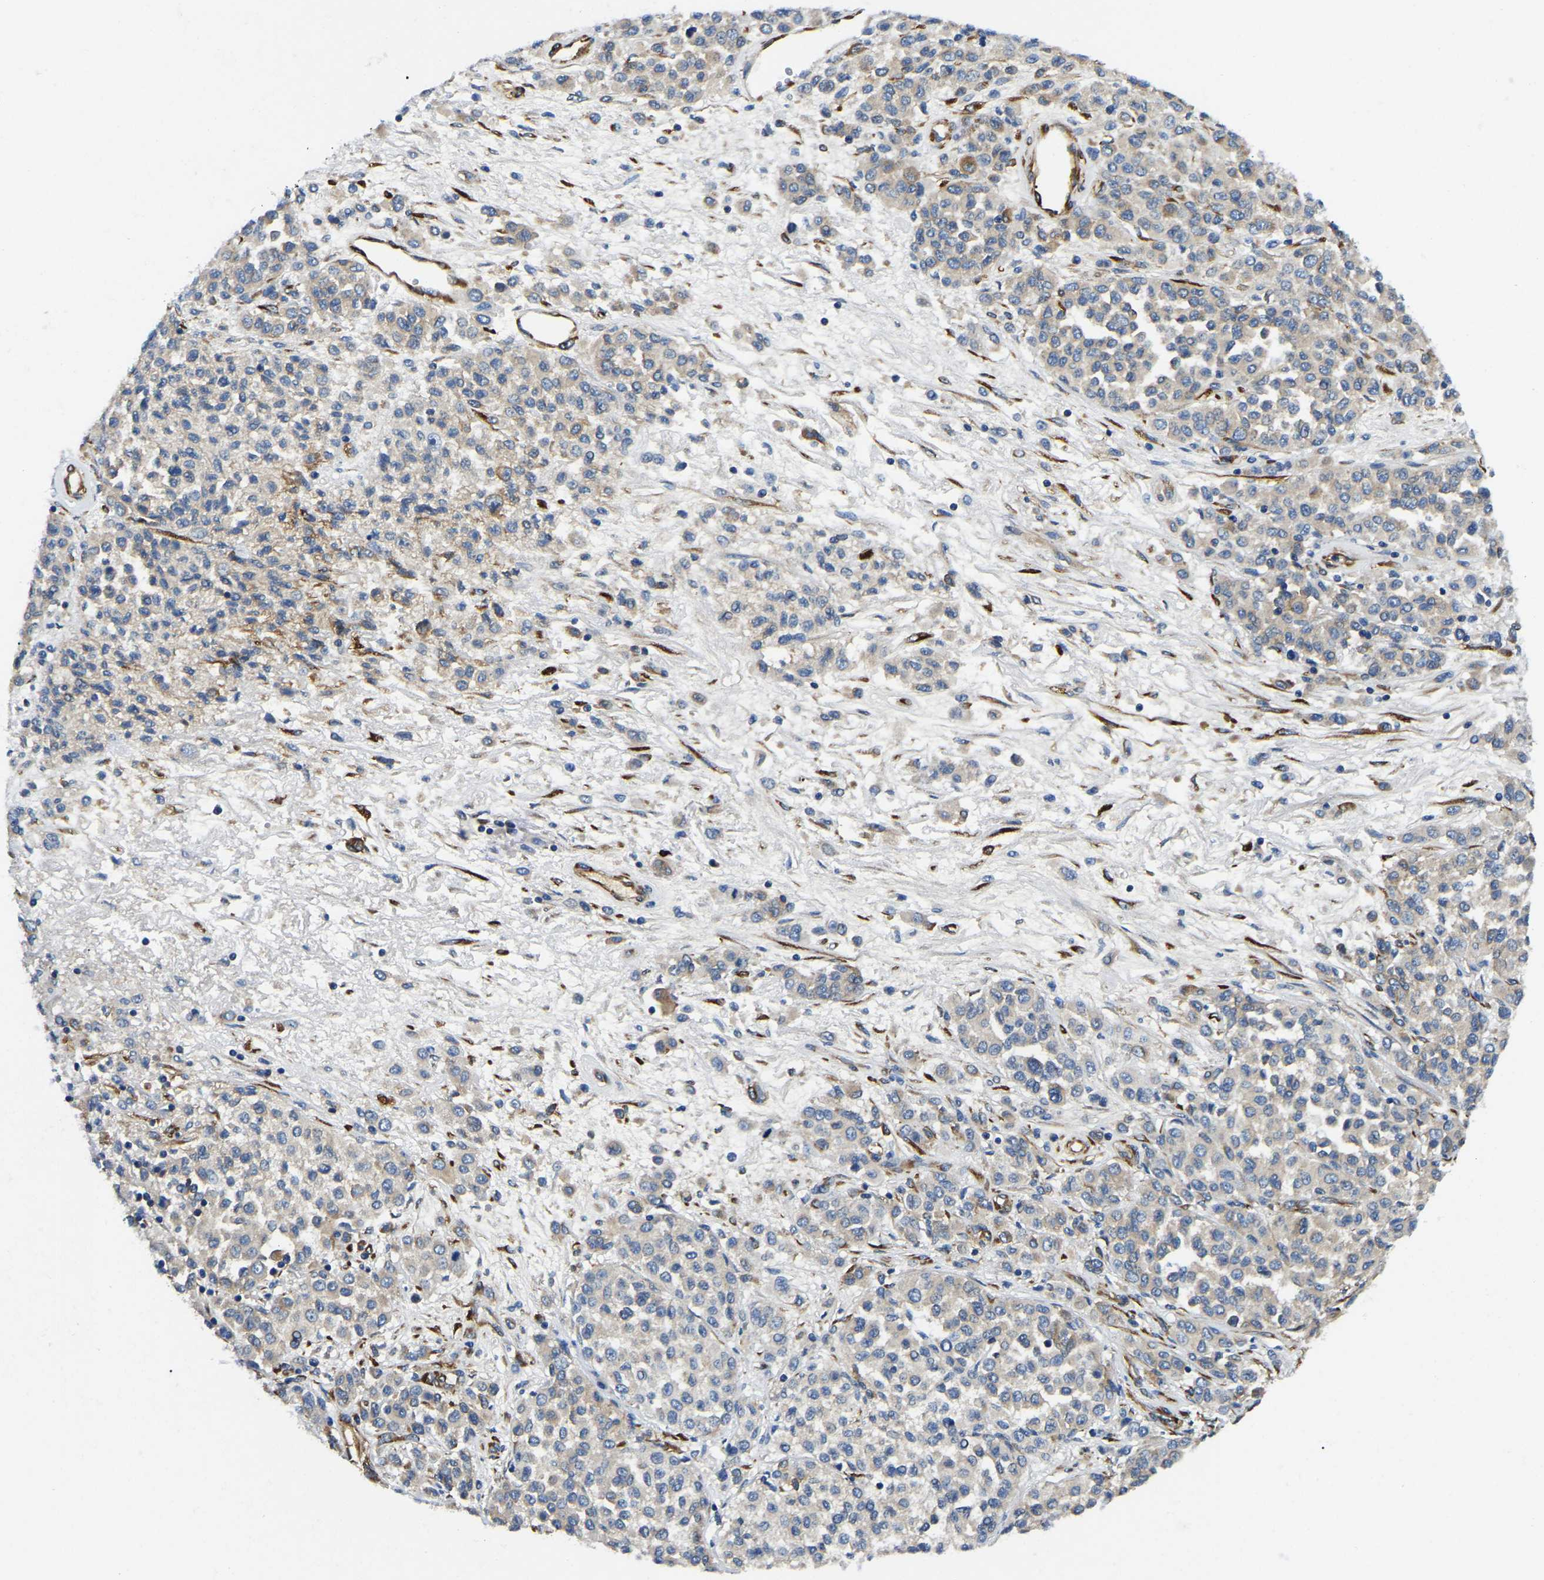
{"staining": {"intensity": "weak", "quantity": "<25%", "location": "cytoplasmic/membranous"}, "tissue": "melanoma", "cell_type": "Tumor cells", "image_type": "cancer", "snomed": [{"axis": "morphology", "description": "Malignant melanoma, Metastatic site"}, {"axis": "topography", "description": "Pancreas"}], "caption": "There is no significant expression in tumor cells of melanoma.", "gene": "DUSP8", "patient": {"sex": "female", "age": 30}}